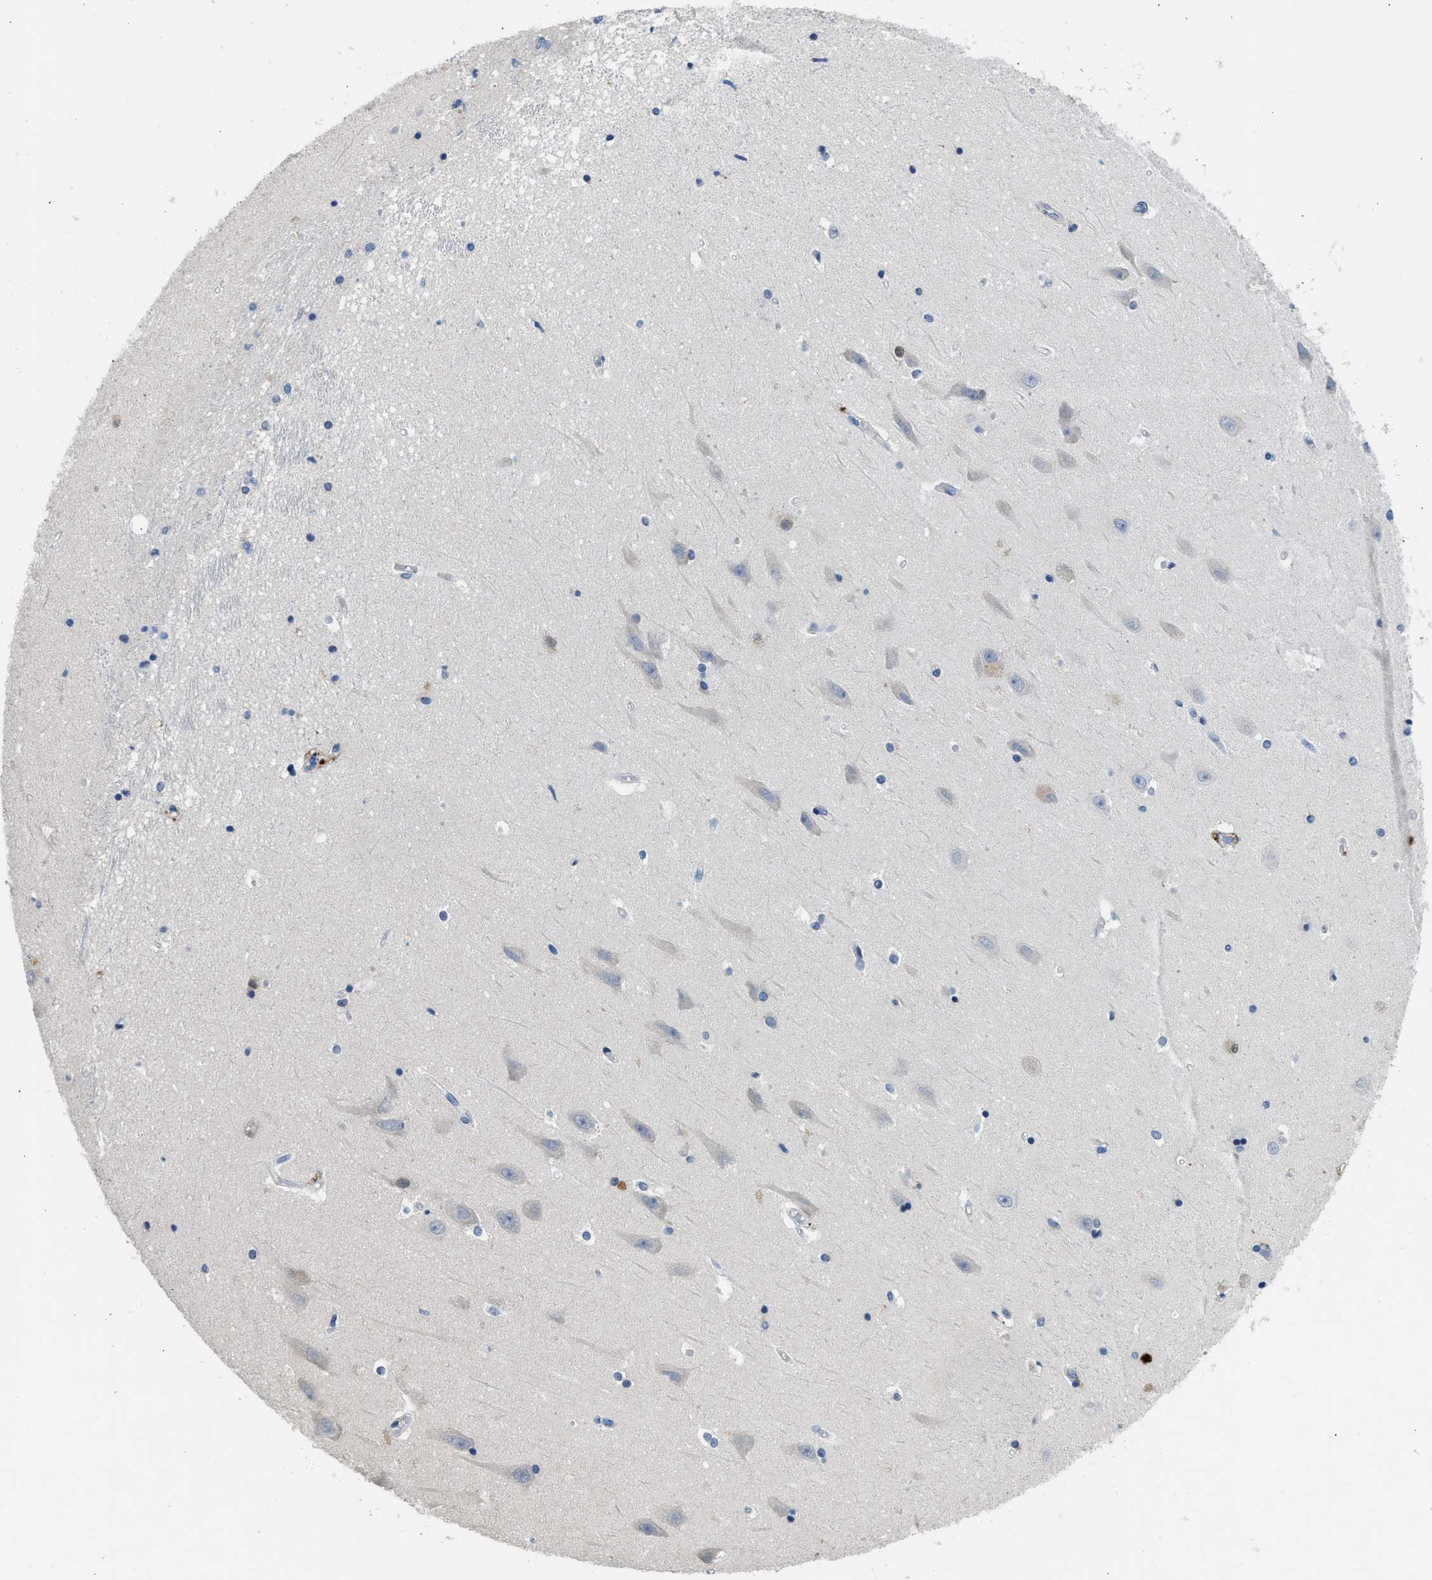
{"staining": {"intensity": "weak", "quantity": "<25%", "location": "cytoplasmic/membranous"}, "tissue": "hippocampus", "cell_type": "Glial cells", "image_type": "normal", "snomed": [{"axis": "morphology", "description": "Normal tissue, NOS"}, {"axis": "topography", "description": "Hippocampus"}], "caption": "Immunohistochemical staining of unremarkable hippocampus shows no significant expression in glial cells.", "gene": "TOX", "patient": {"sex": "male", "age": 45}}